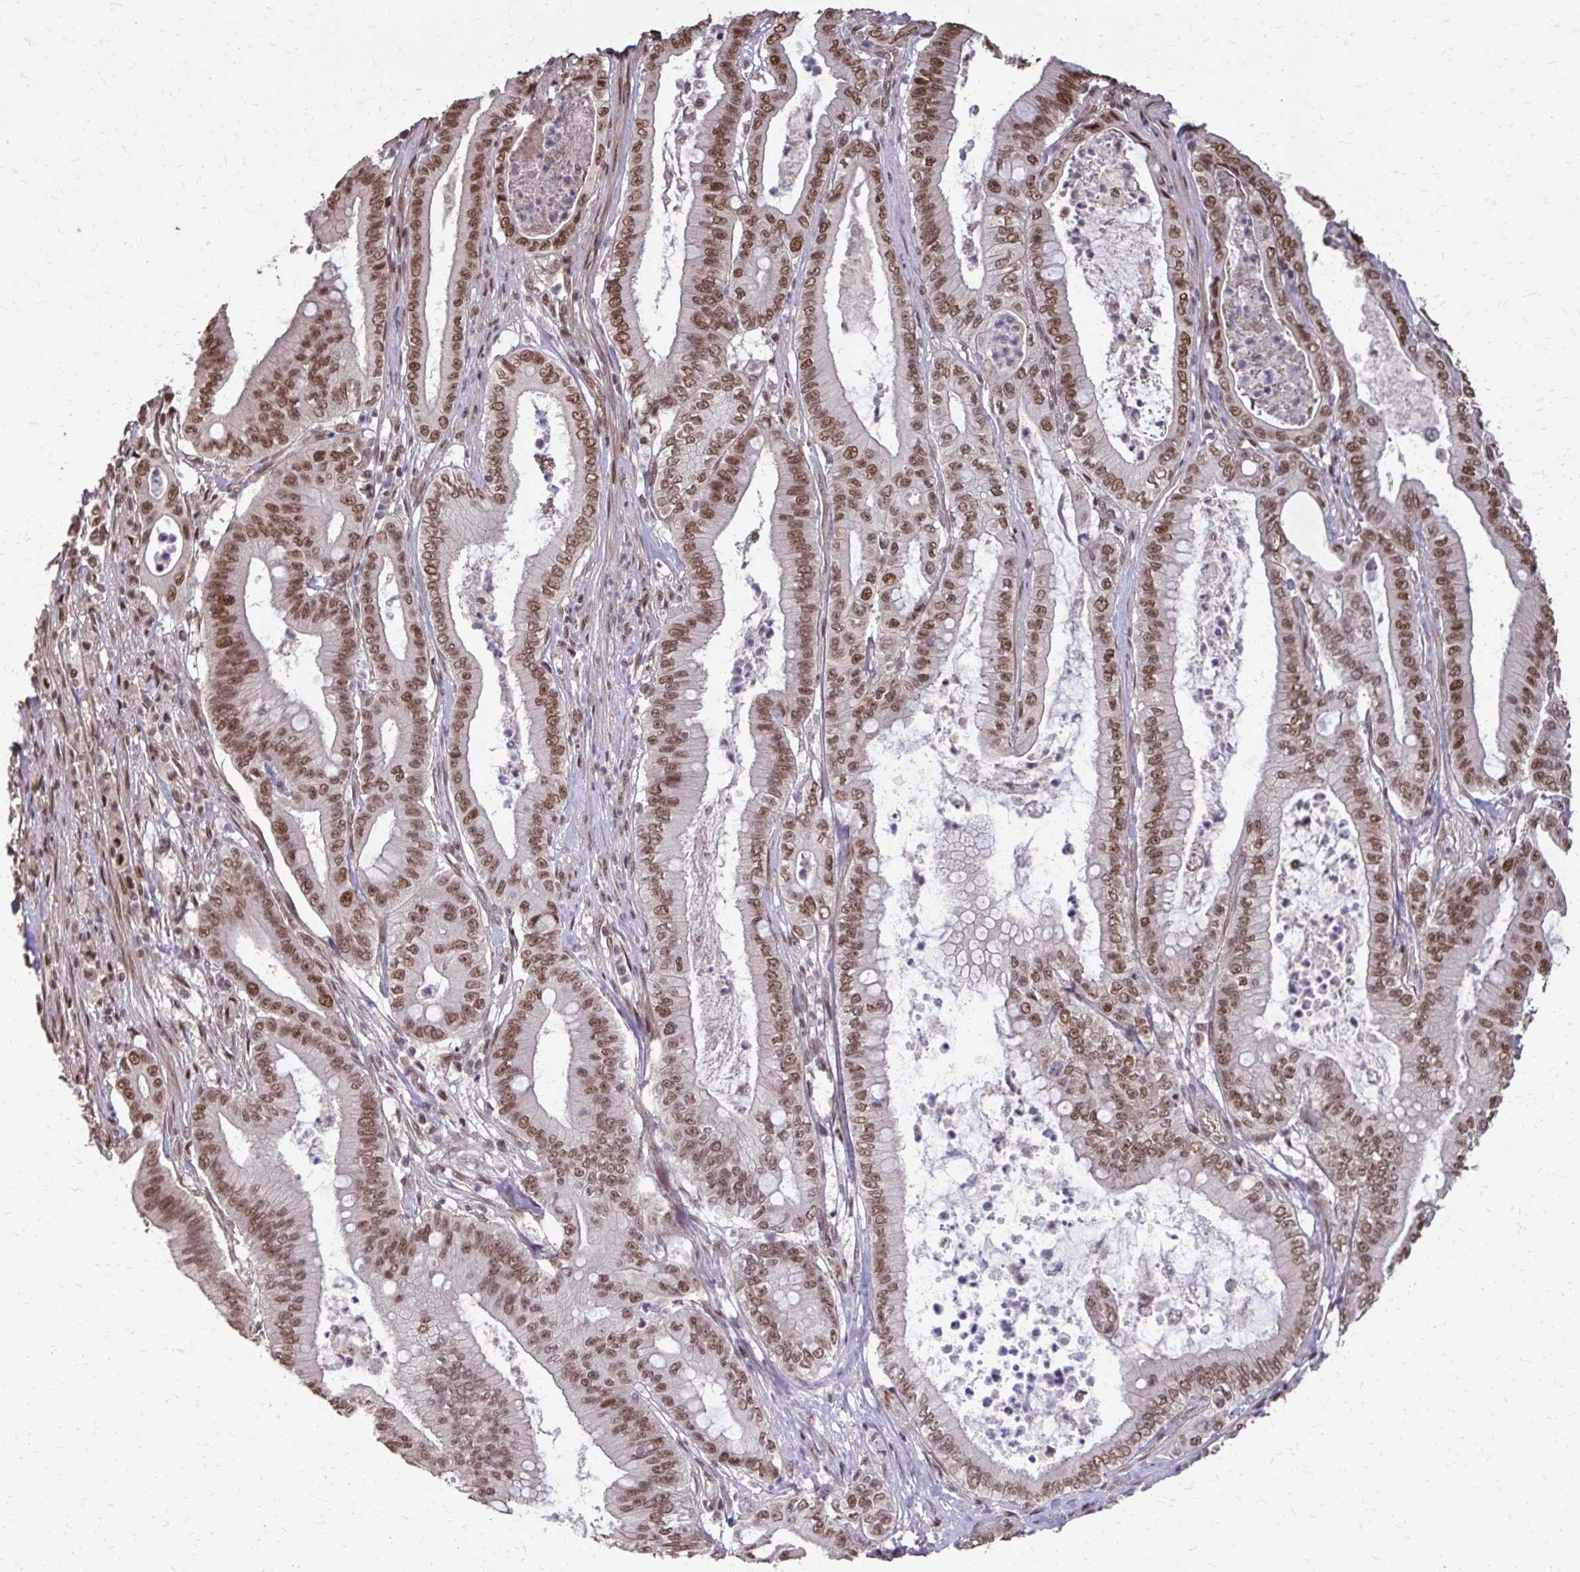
{"staining": {"intensity": "moderate", "quantity": ">75%", "location": "nuclear"}, "tissue": "pancreatic cancer", "cell_type": "Tumor cells", "image_type": "cancer", "snomed": [{"axis": "morphology", "description": "Adenocarcinoma, NOS"}, {"axis": "topography", "description": "Pancreas"}], "caption": "A photomicrograph showing moderate nuclear expression in about >75% of tumor cells in adenocarcinoma (pancreatic), as visualized by brown immunohistochemical staining.", "gene": "SS18", "patient": {"sex": "male", "age": 71}}